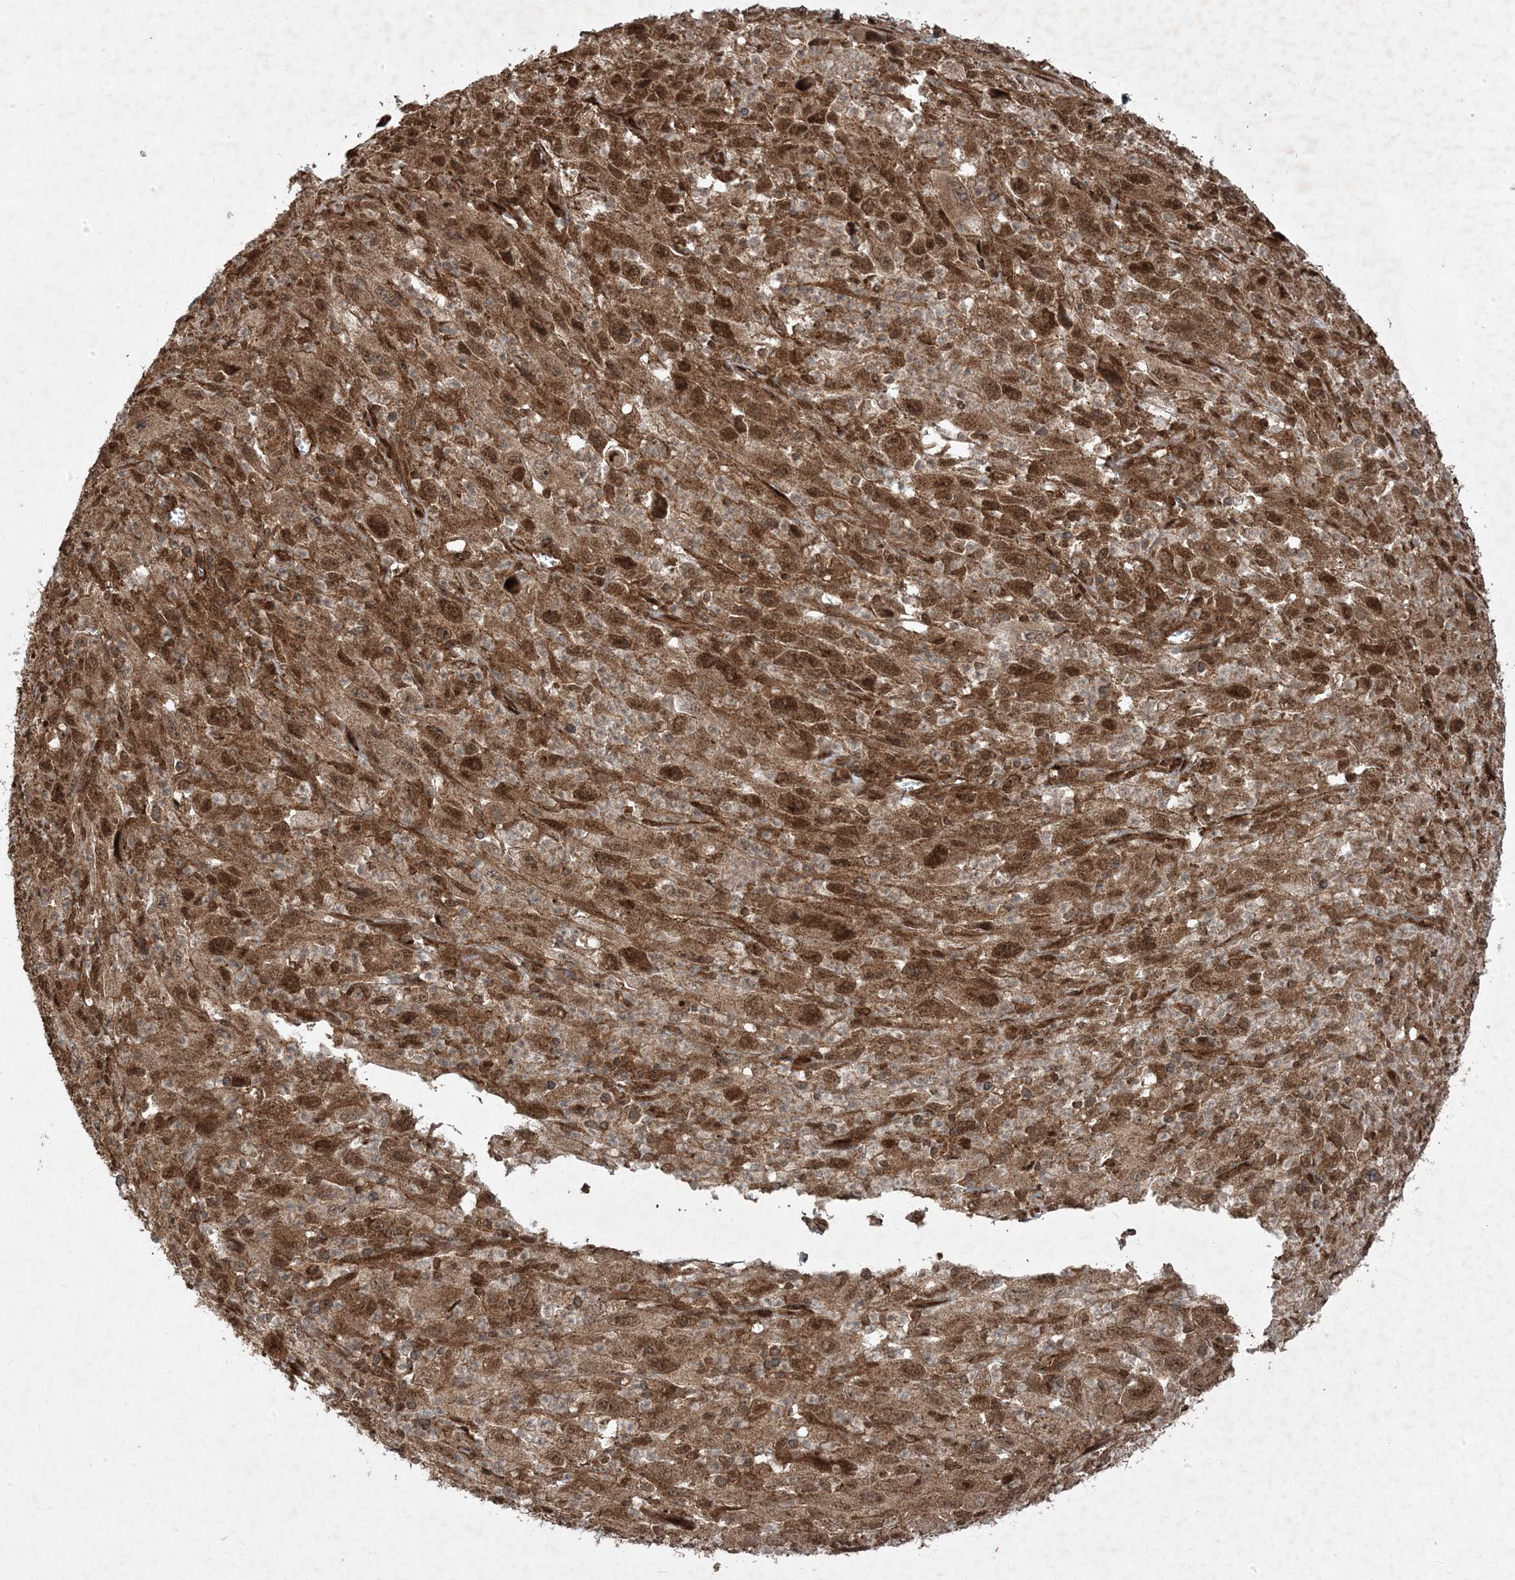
{"staining": {"intensity": "moderate", "quantity": ">75%", "location": "cytoplasmic/membranous,nuclear"}, "tissue": "melanoma", "cell_type": "Tumor cells", "image_type": "cancer", "snomed": [{"axis": "morphology", "description": "Malignant melanoma, Metastatic site"}, {"axis": "topography", "description": "Skin"}], "caption": "A histopathology image showing moderate cytoplasmic/membranous and nuclear expression in about >75% of tumor cells in melanoma, as visualized by brown immunohistochemical staining.", "gene": "PLEKHM2", "patient": {"sex": "female", "age": 56}}